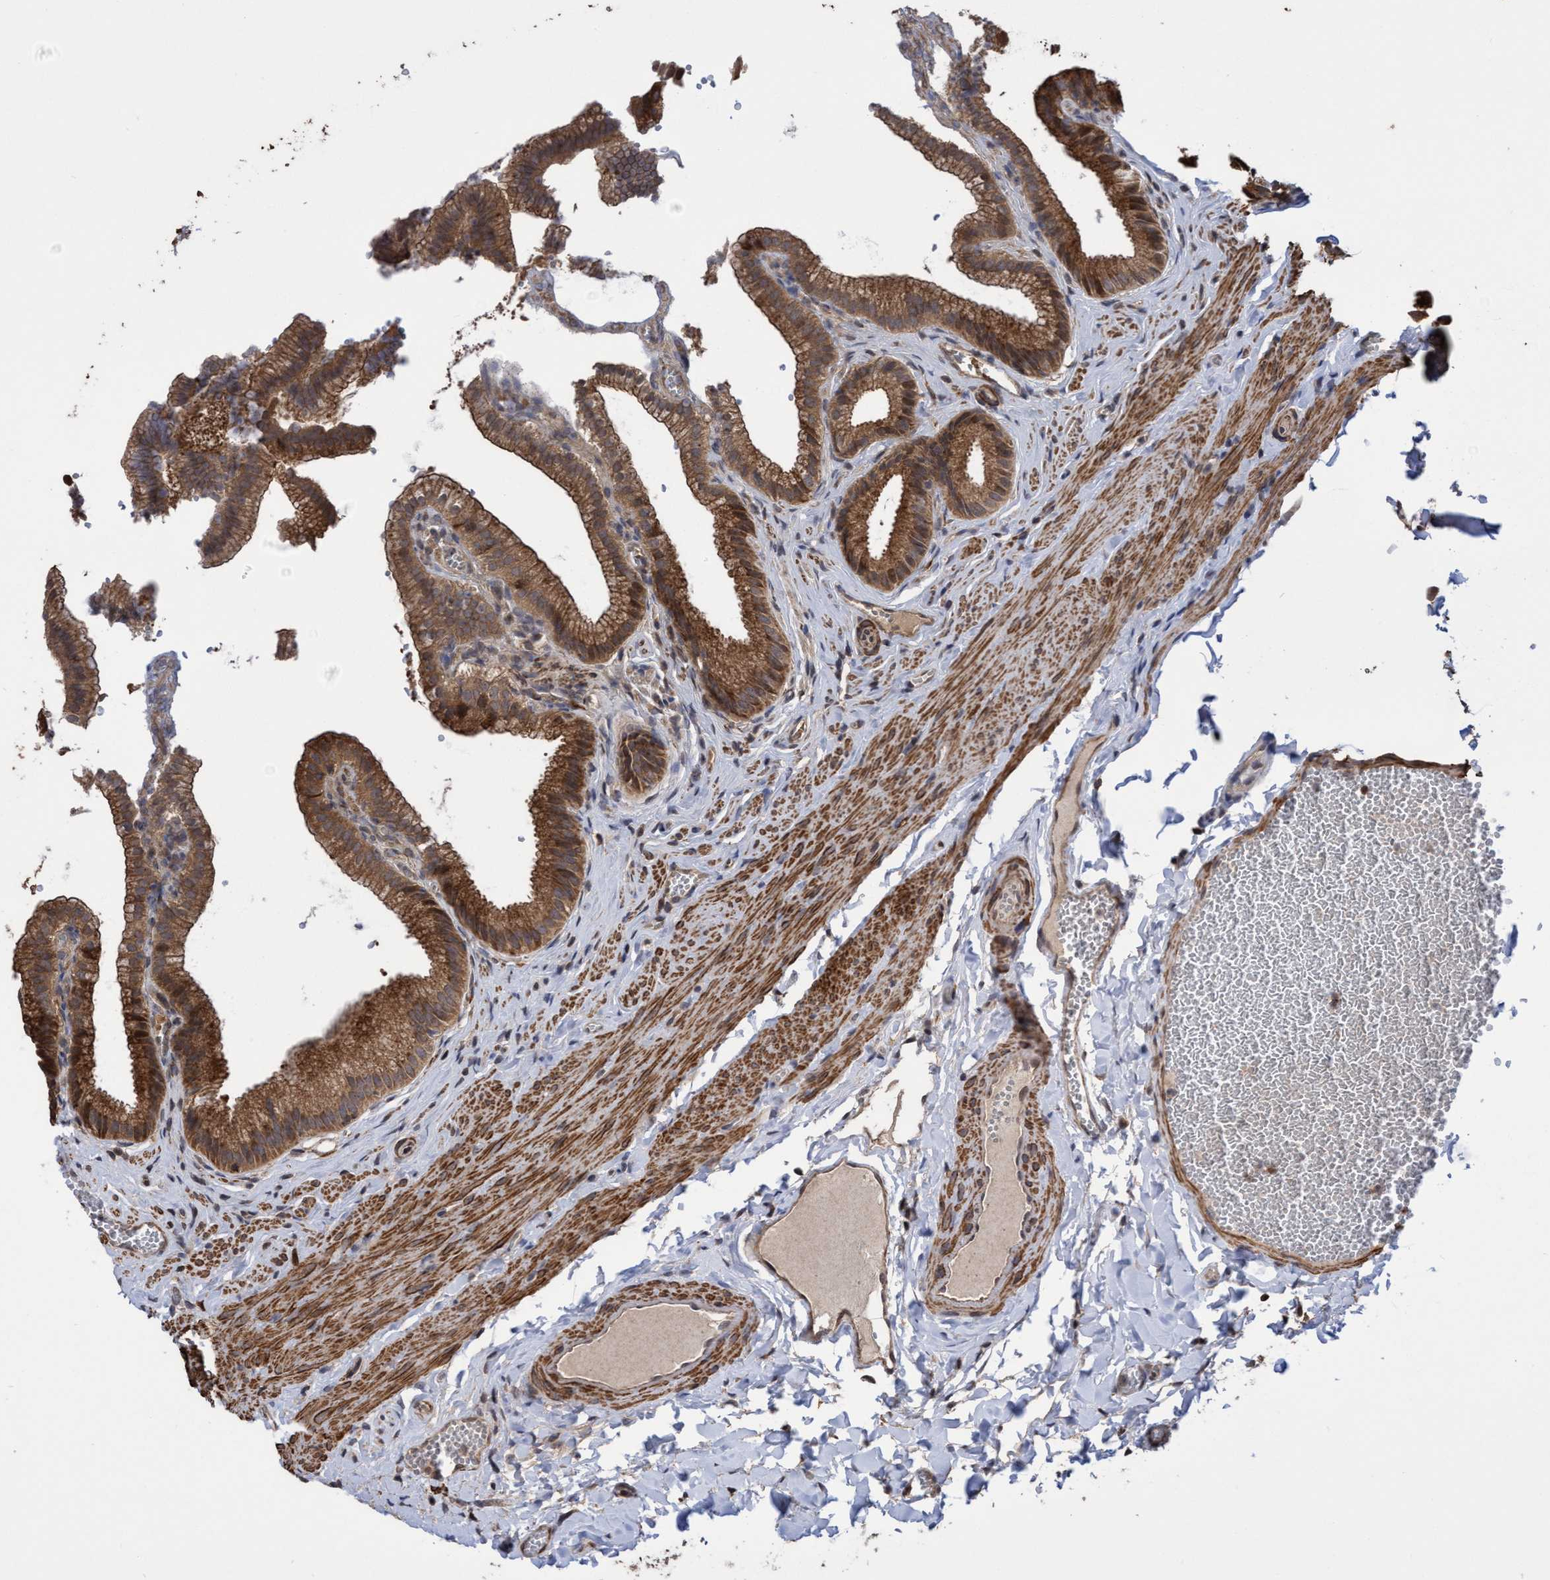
{"staining": {"intensity": "strong", "quantity": ">75%", "location": "cytoplasmic/membranous"}, "tissue": "gallbladder", "cell_type": "Glandular cells", "image_type": "normal", "snomed": [{"axis": "morphology", "description": "Normal tissue, NOS"}, {"axis": "topography", "description": "Gallbladder"}], "caption": "Immunohistochemical staining of unremarkable human gallbladder demonstrates >75% levels of strong cytoplasmic/membranous protein staining in approximately >75% of glandular cells. The protein of interest is stained brown, and the nuclei are stained in blue (DAB (3,3'-diaminobenzidine) IHC with brightfield microscopy, high magnification).", "gene": "SLBP", "patient": {"sex": "male", "age": 38}}